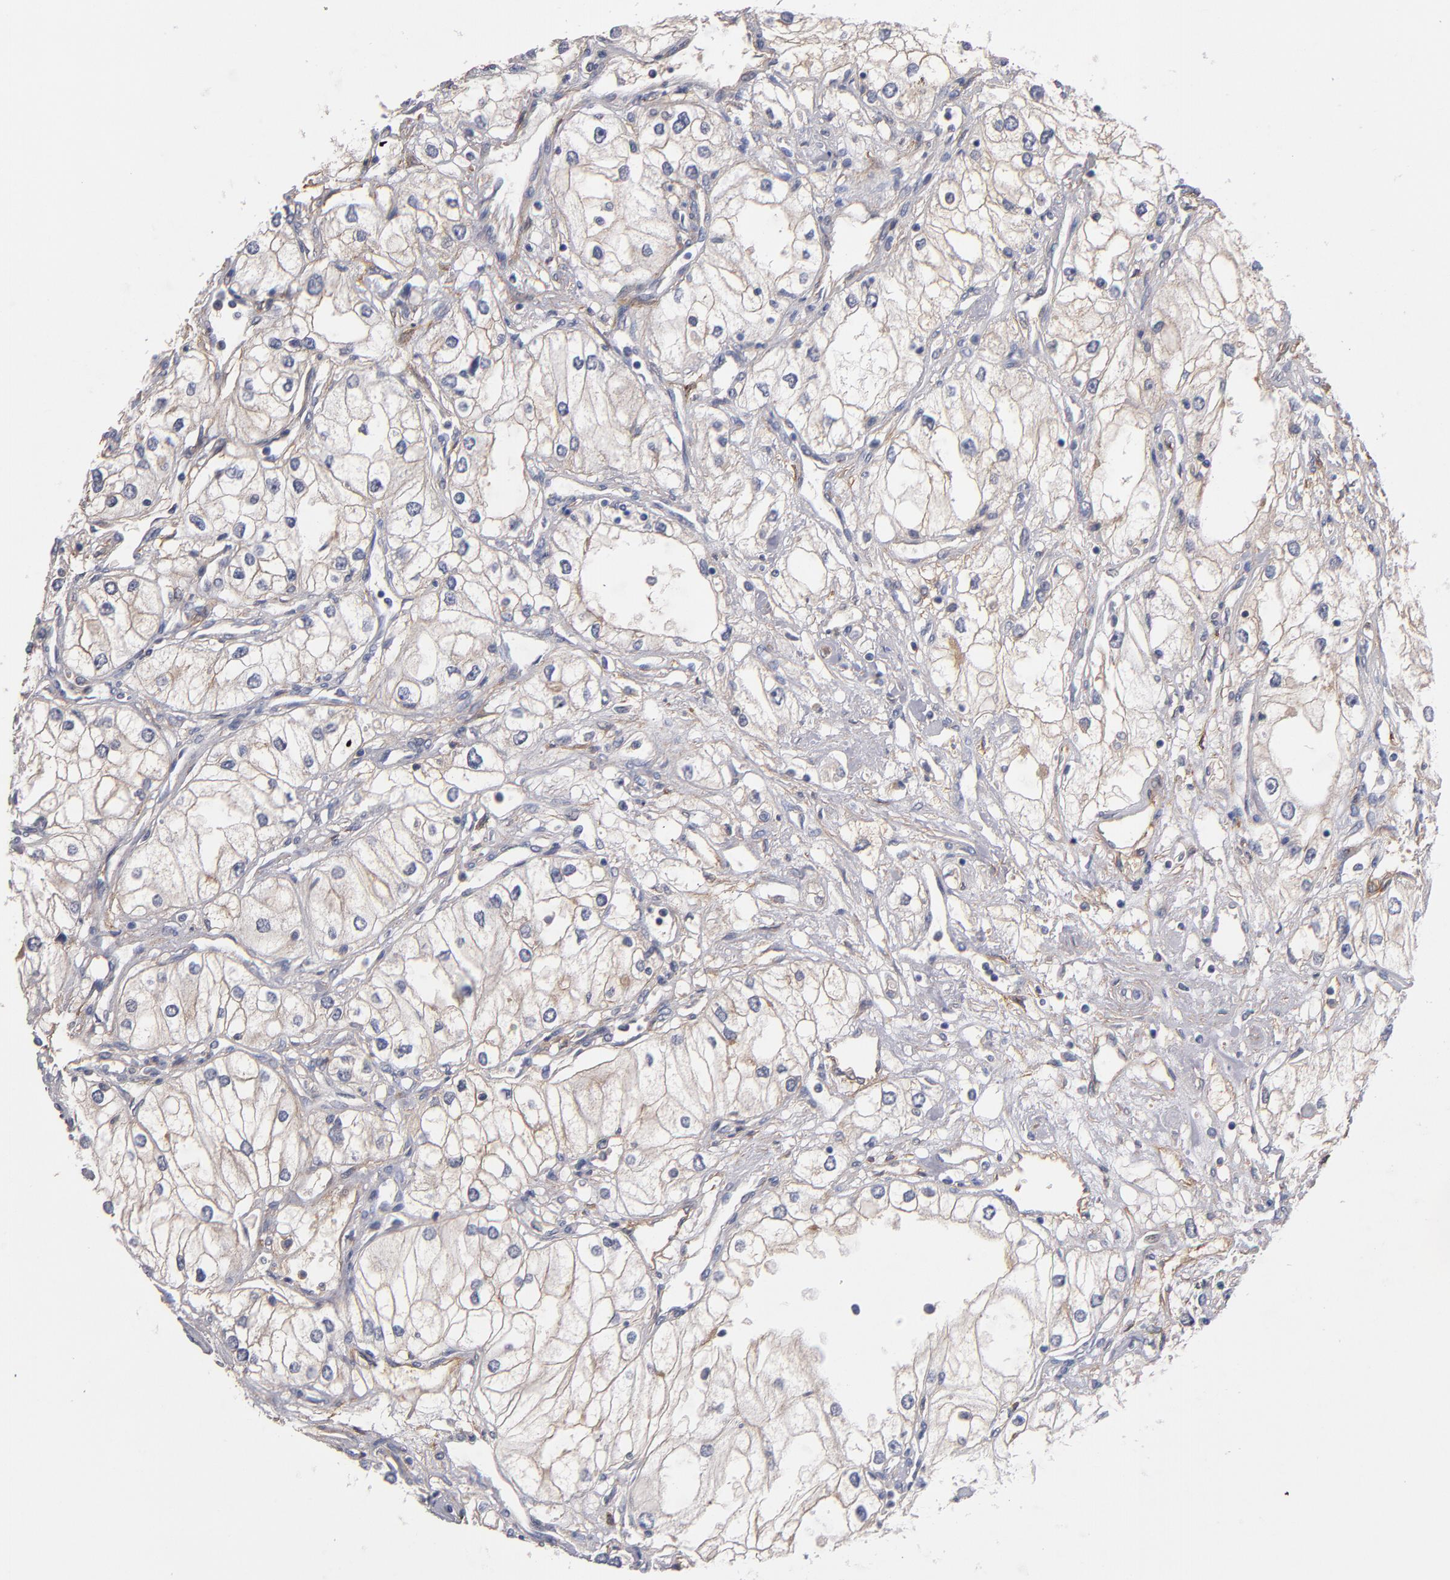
{"staining": {"intensity": "weak", "quantity": ">75%", "location": "cytoplasmic/membranous"}, "tissue": "renal cancer", "cell_type": "Tumor cells", "image_type": "cancer", "snomed": [{"axis": "morphology", "description": "Adenocarcinoma, NOS"}, {"axis": "topography", "description": "Kidney"}], "caption": "Protein expression analysis of renal cancer (adenocarcinoma) reveals weak cytoplasmic/membranous positivity in about >75% of tumor cells.", "gene": "PLSCR4", "patient": {"sex": "male", "age": 57}}